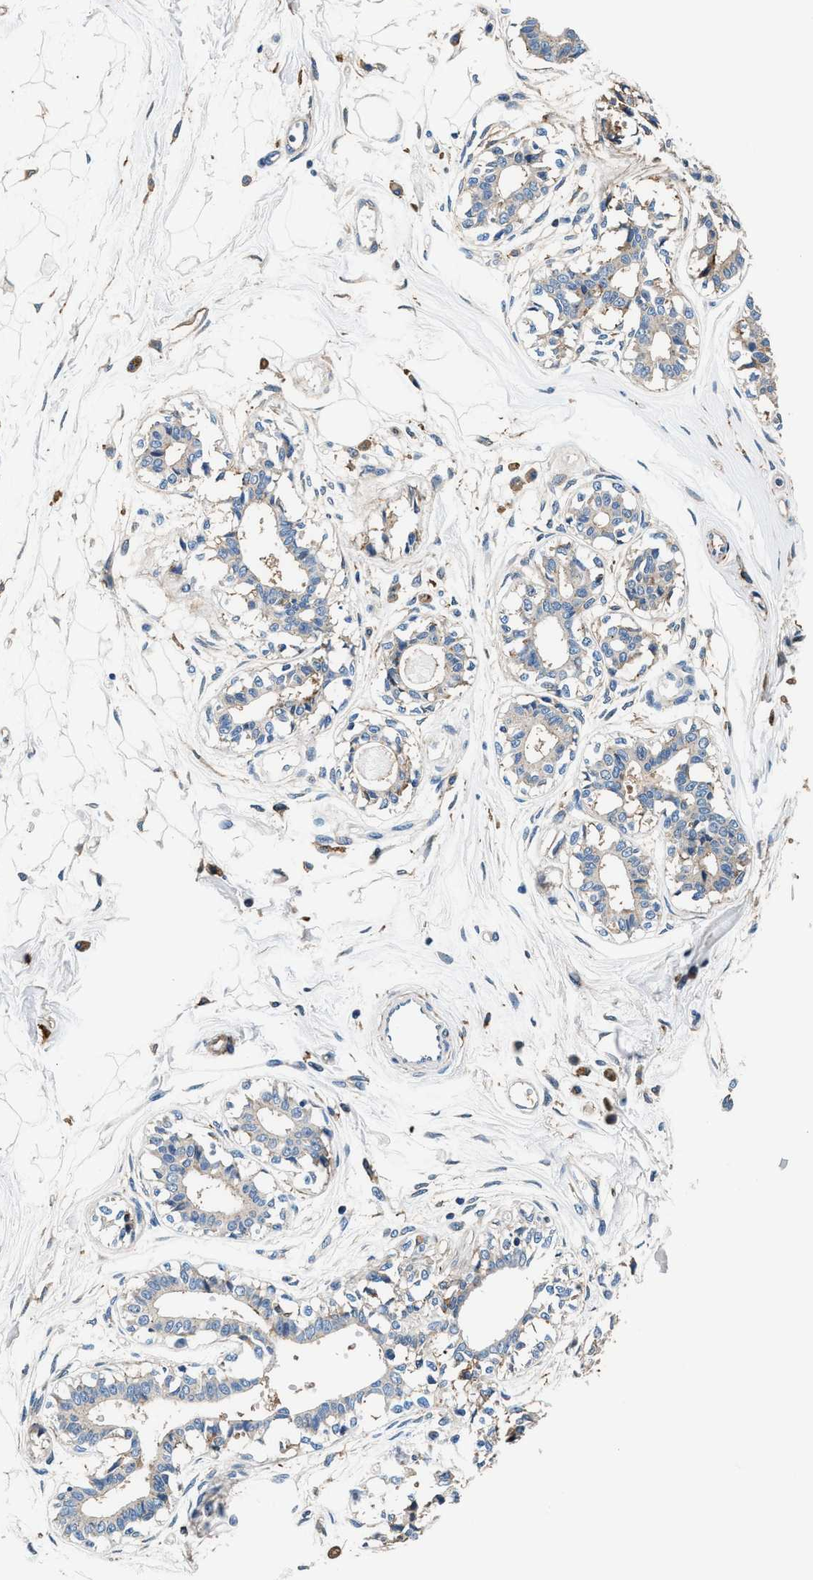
{"staining": {"intensity": "weak", "quantity": "25%-75%", "location": "cytoplasmic/membranous"}, "tissue": "breast", "cell_type": "Adipocytes", "image_type": "normal", "snomed": [{"axis": "morphology", "description": "Normal tissue, NOS"}, {"axis": "topography", "description": "Breast"}], "caption": "IHC photomicrograph of normal breast stained for a protein (brown), which displays low levels of weak cytoplasmic/membranous expression in about 25%-75% of adipocytes.", "gene": "SLFN11", "patient": {"sex": "female", "age": 45}}